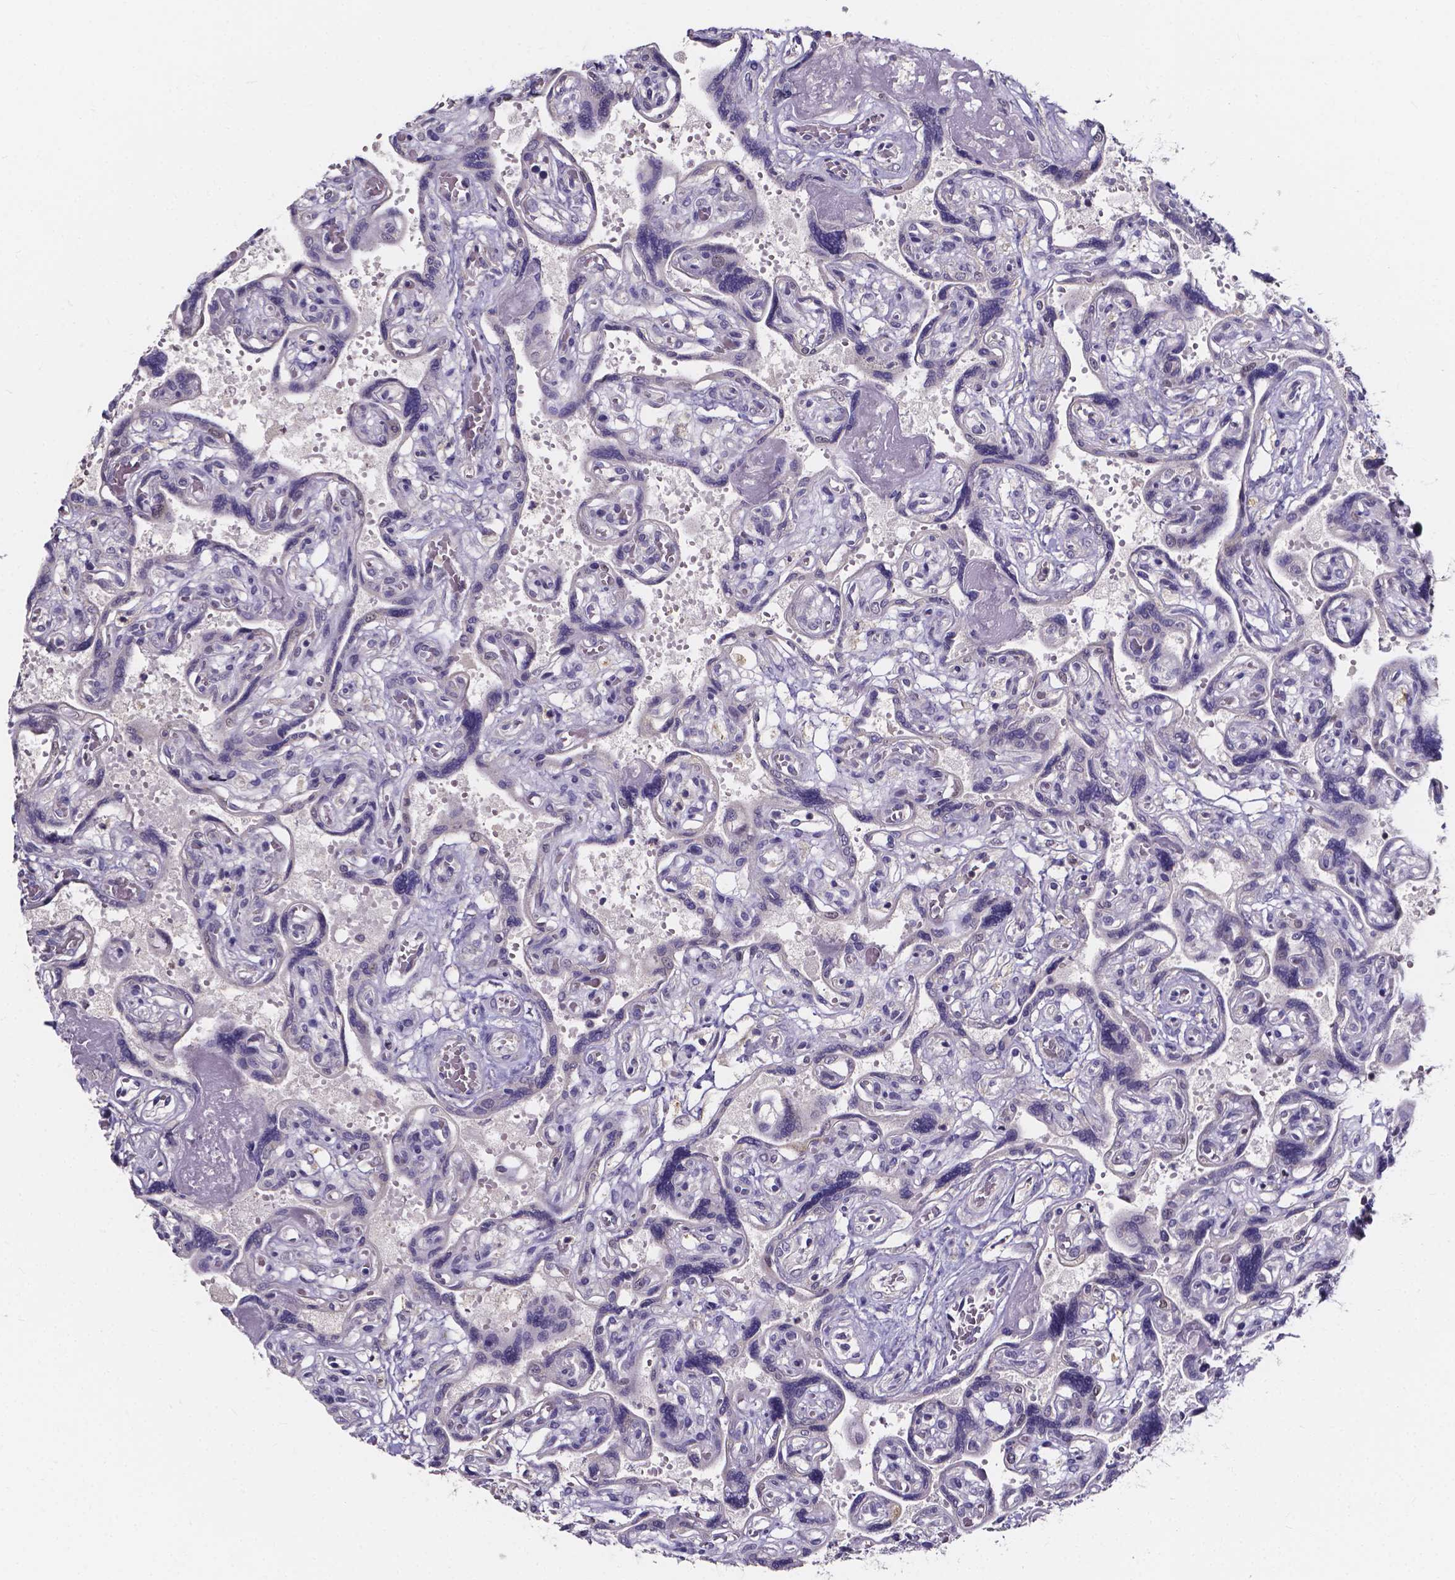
{"staining": {"intensity": "negative", "quantity": "none", "location": "none"}, "tissue": "placenta", "cell_type": "Decidual cells", "image_type": "normal", "snomed": [{"axis": "morphology", "description": "Normal tissue, NOS"}, {"axis": "topography", "description": "Placenta"}], "caption": "This histopathology image is of benign placenta stained with immunohistochemistry to label a protein in brown with the nuclei are counter-stained blue. There is no expression in decidual cells. (DAB (3,3'-diaminobenzidine) immunohistochemistry (IHC) with hematoxylin counter stain).", "gene": "SPOCD1", "patient": {"sex": "female", "age": 32}}